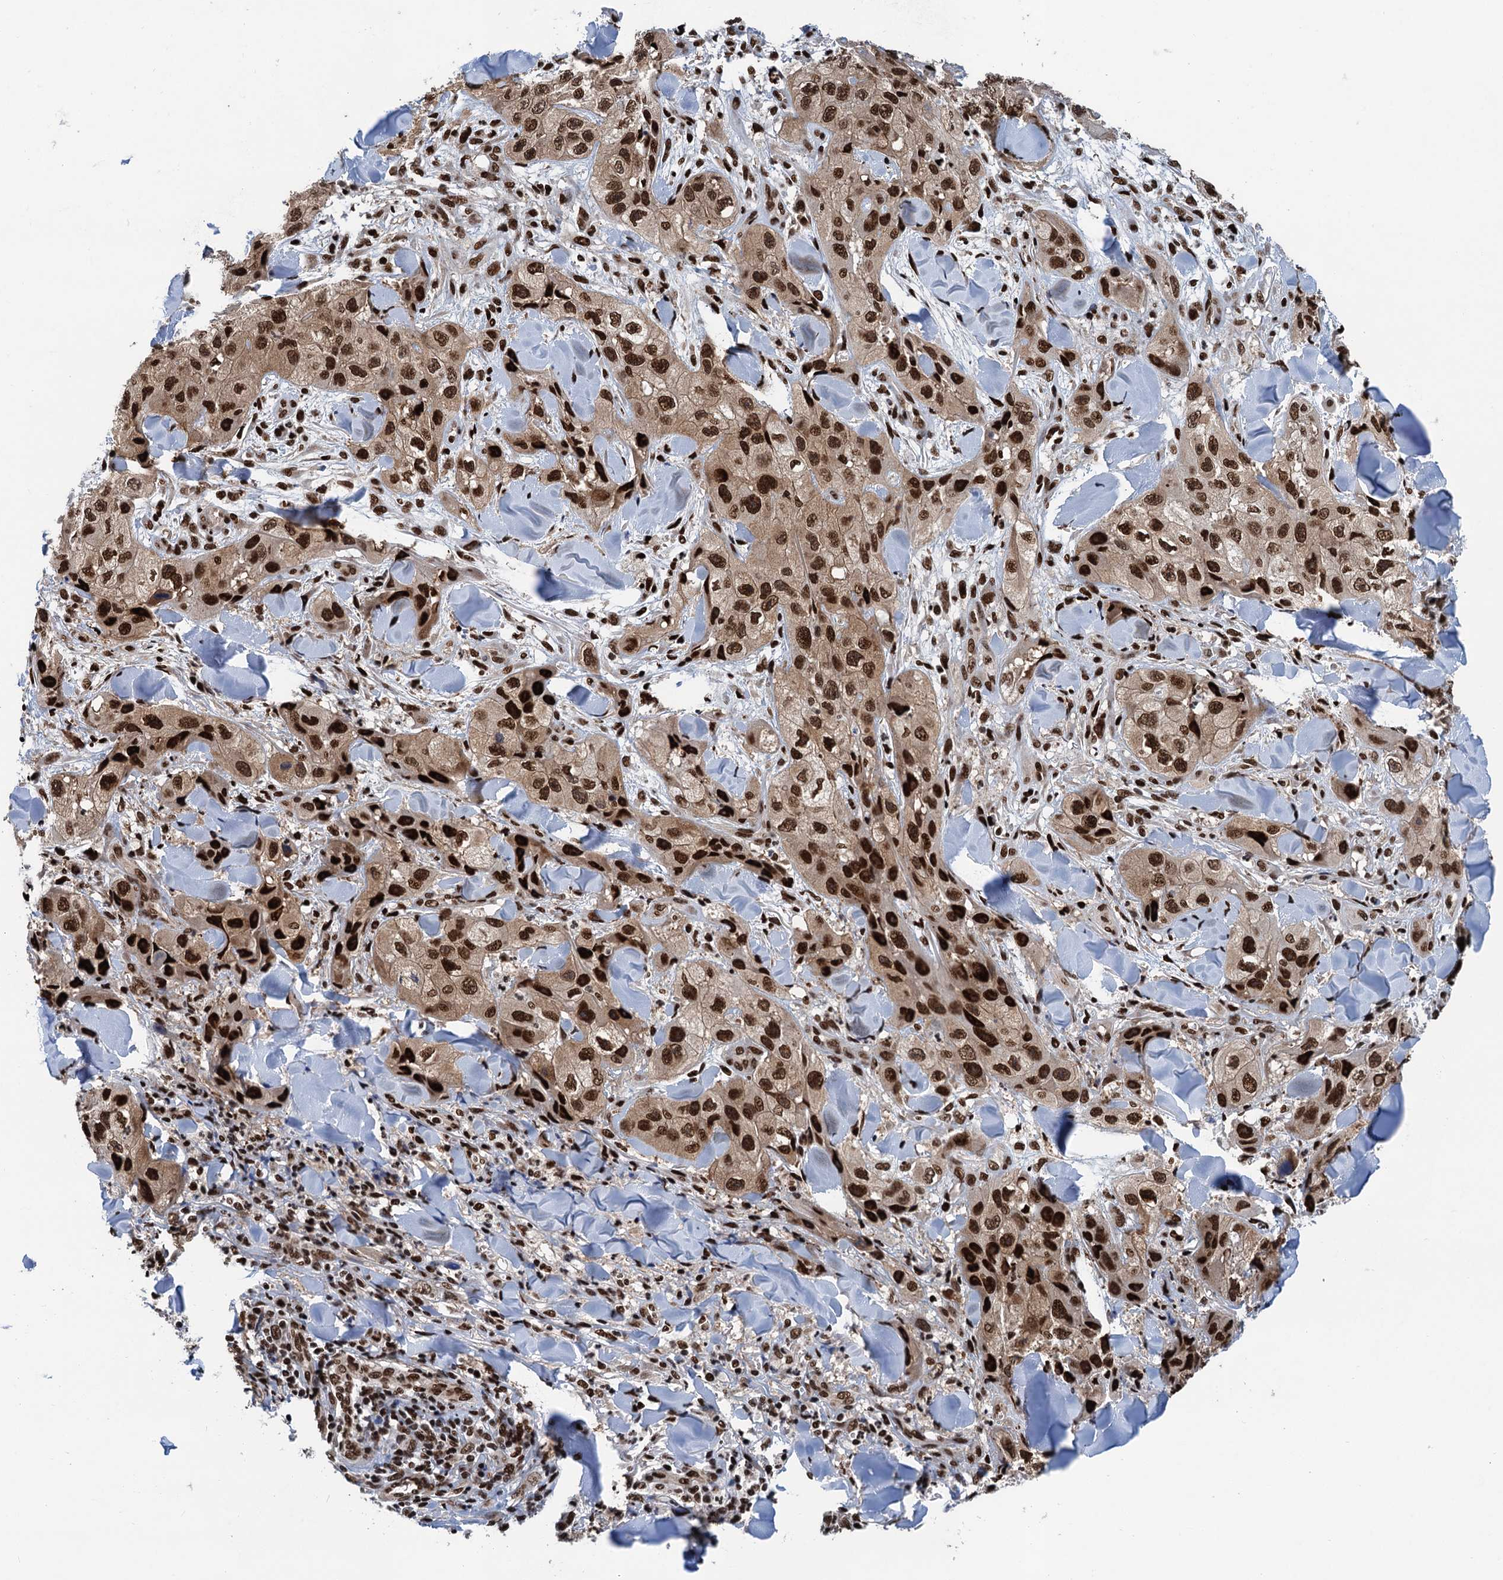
{"staining": {"intensity": "strong", "quantity": ">75%", "location": "nuclear"}, "tissue": "skin cancer", "cell_type": "Tumor cells", "image_type": "cancer", "snomed": [{"axis": "morphology", "description": "Squamous cell carcinoma, NOS"}, {"axis": "topography", "description": "Skin"}, {"axis": "topography", "description": "Subcutis"}], "caption": "There is high levels of strong nuclear expression in tumor cells of squamous cell carcinoma (skin), as demonstrated by immunohistochemical staining (brown color).", "gene": "PPP4R1", "patient": {"sex": "male", "age": 73}}